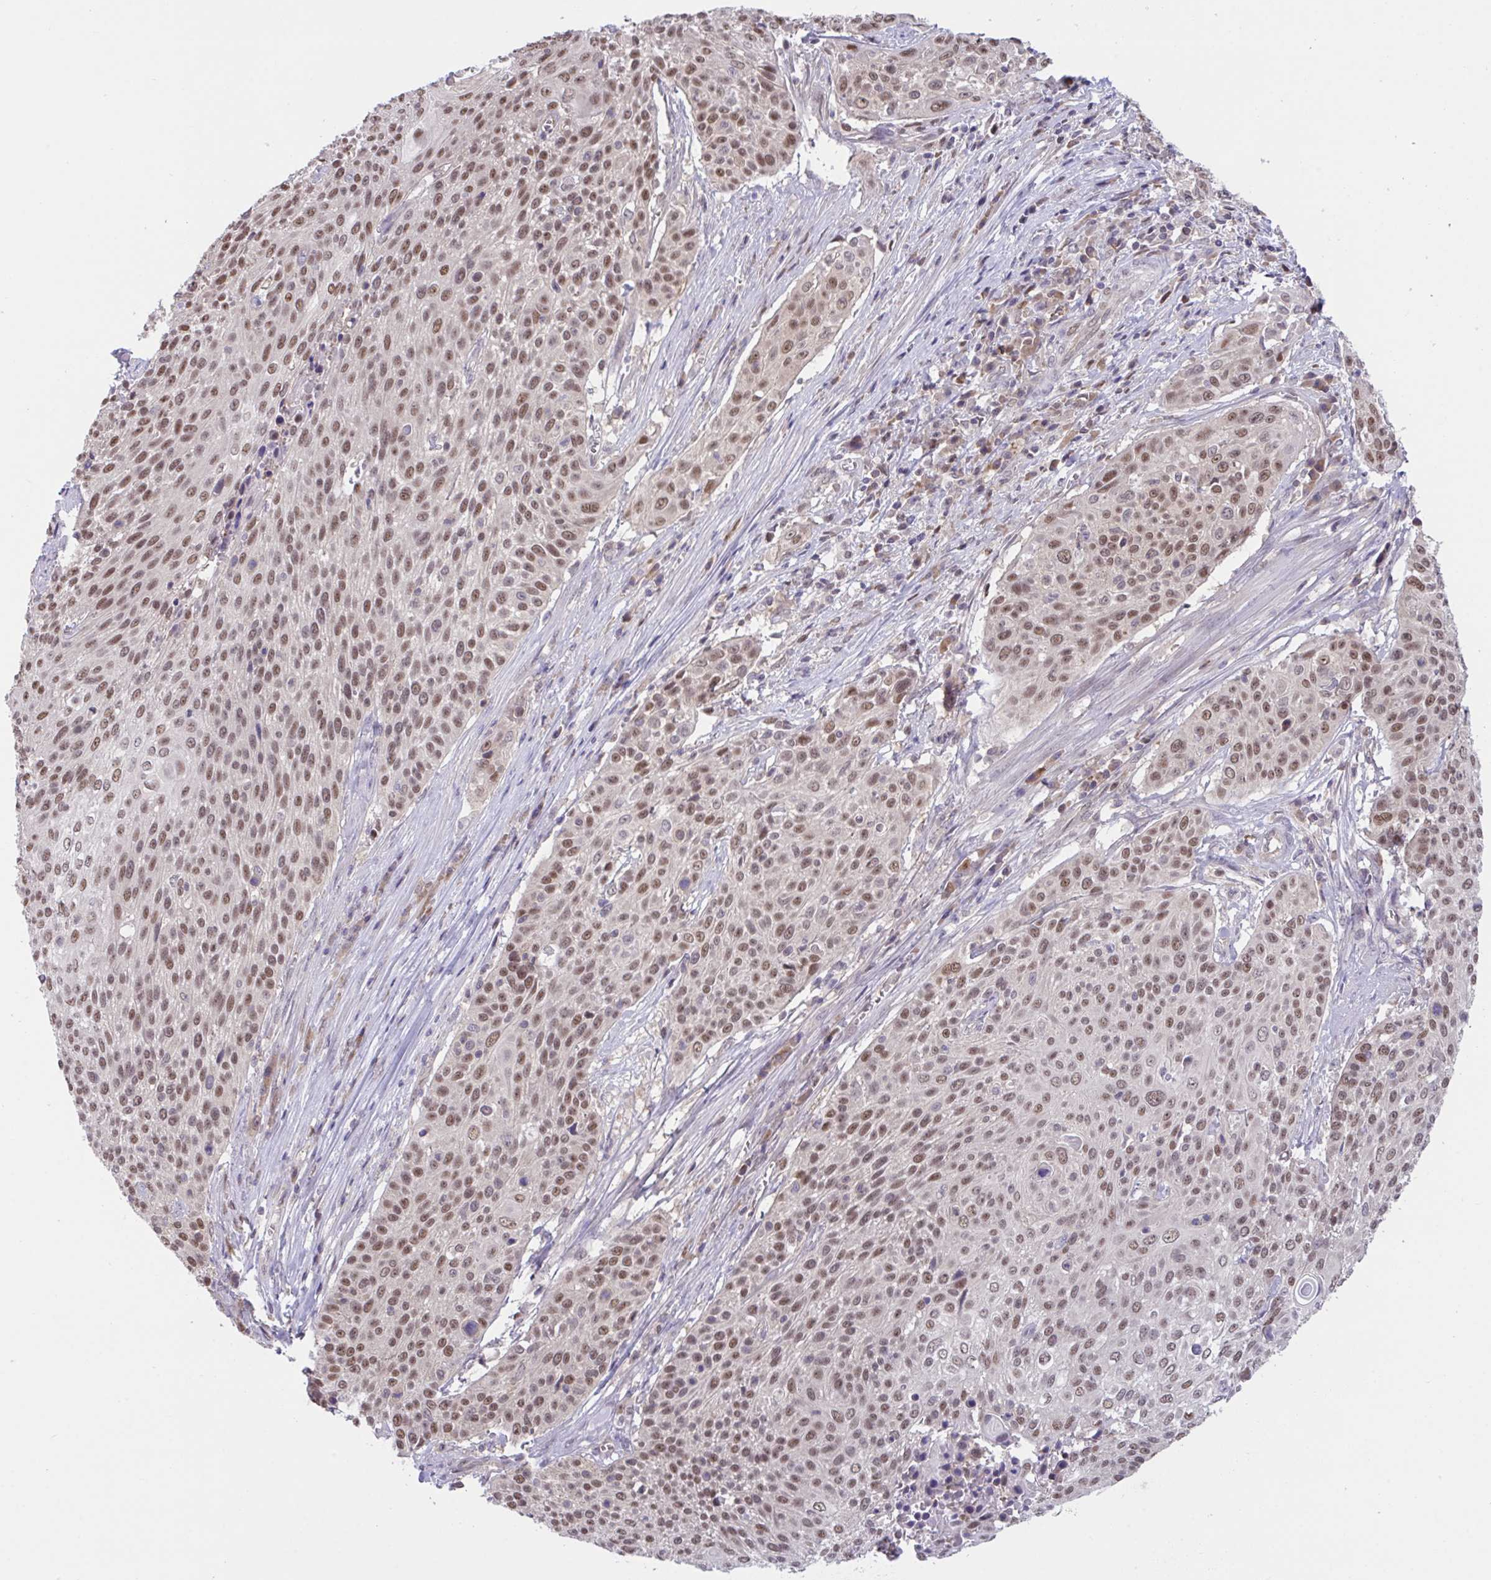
{"staining": {"intensity": "moderate", "quantity": ">75%", "location": "nuclear"}, "tissue": "cervical cancer", "cell_type": "Tumor cells", "image_type": "cancer", "snomed": [{"axis": "morphology", "description": "Squamous cell carcinoma, NOS"}, {"axis": "topography", "description": "Cervix"}], "caption": "A high-resolution micrograph shows immunohistochemistry staining of squamous cell carcinoma (cervical), which displays moderate nuclear staining in approximately >75% of tumor cells.", "gene": "ZNF444", "patient": {"sex": "female", "age": 31}}